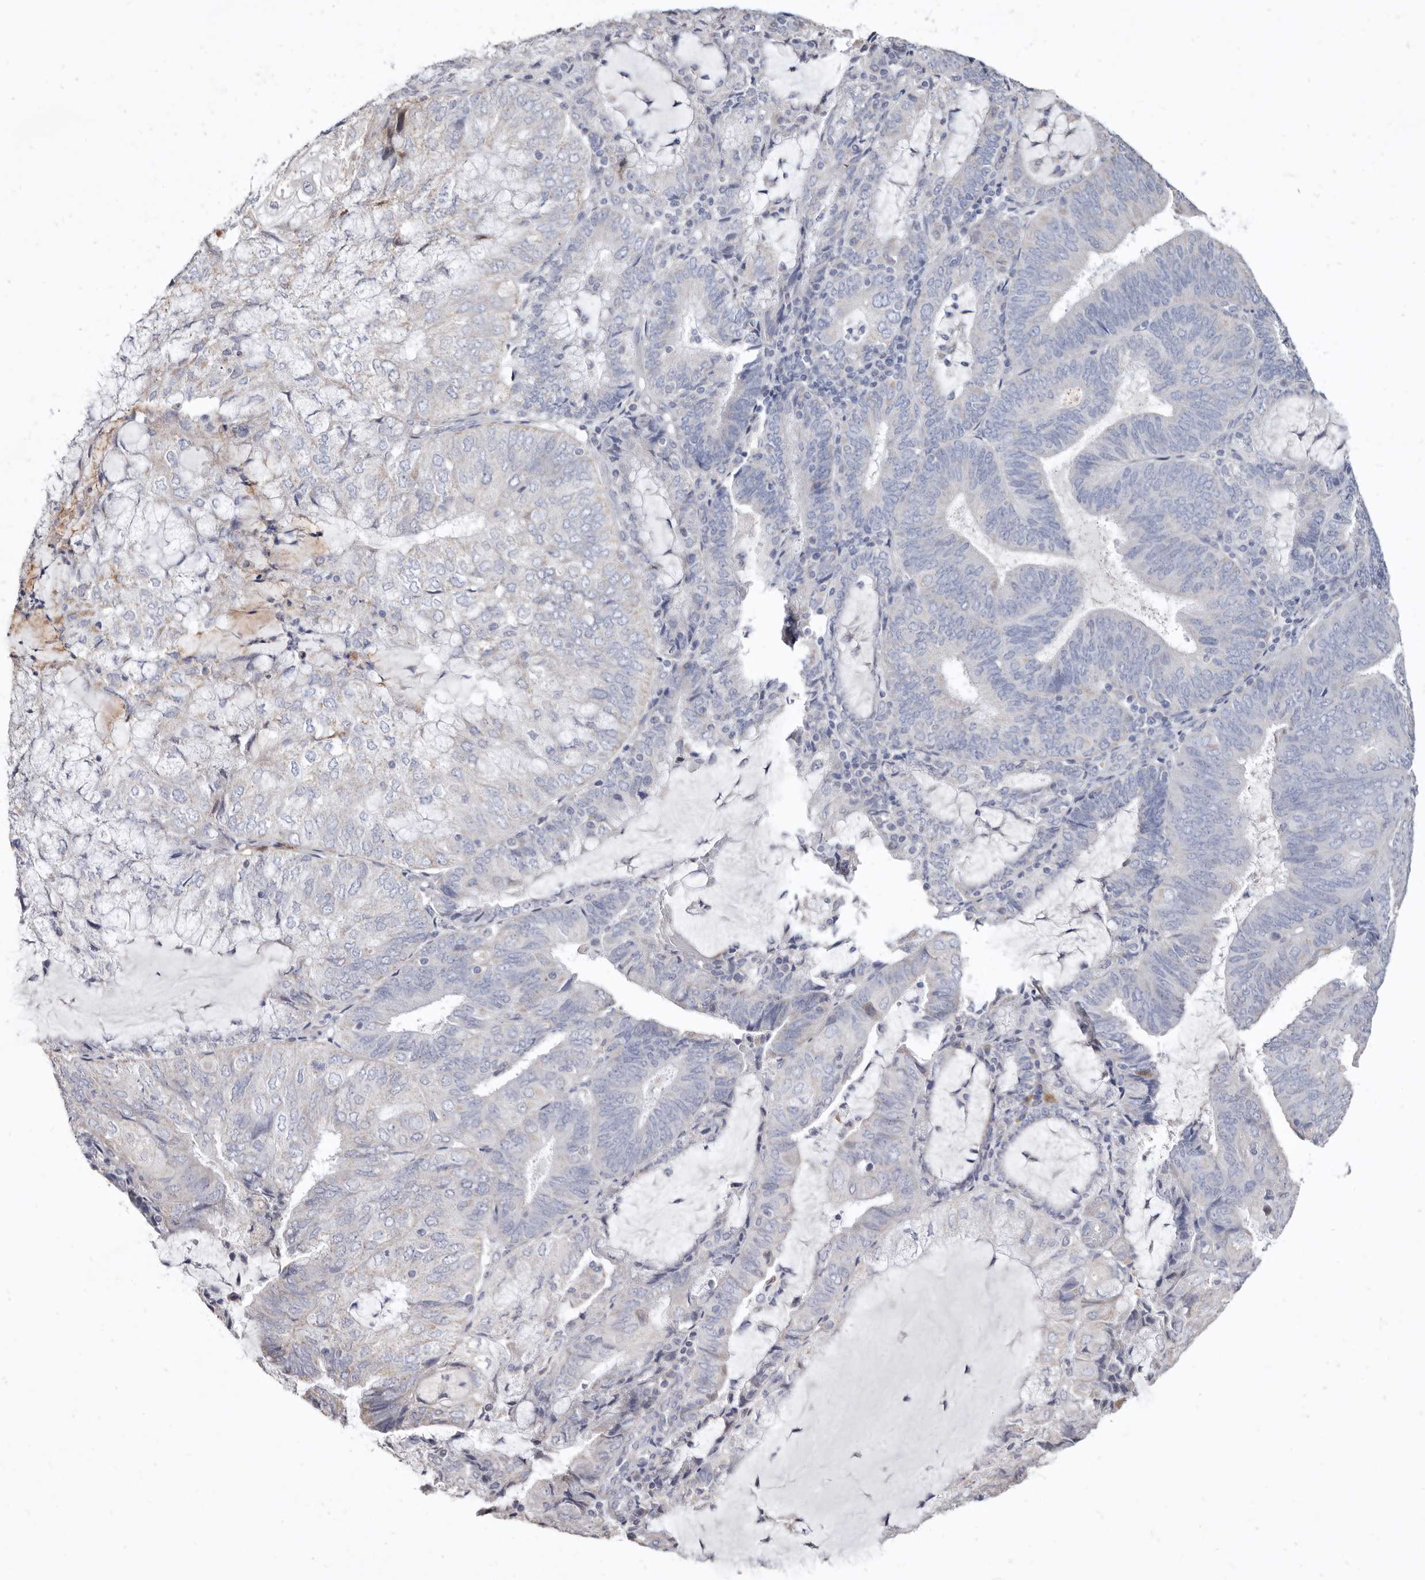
{"staining": {"intensity": "negative", "quantity": "none", "location": "none"}, "tissue": "endometrial cancer", "cell_type": "Tumor cells", "image_type": "cancer", "snomed": [{"axis": "morphology", "description": "Adenocarcinoma, NOS"}, {"axis": "topography", "description": "Endometrium"}], "caption": "There is no significant expression in tumor cells of endometrial cancer.", "gene": "CYP2E1", "patient": {"sex": "female", "age": 81}}